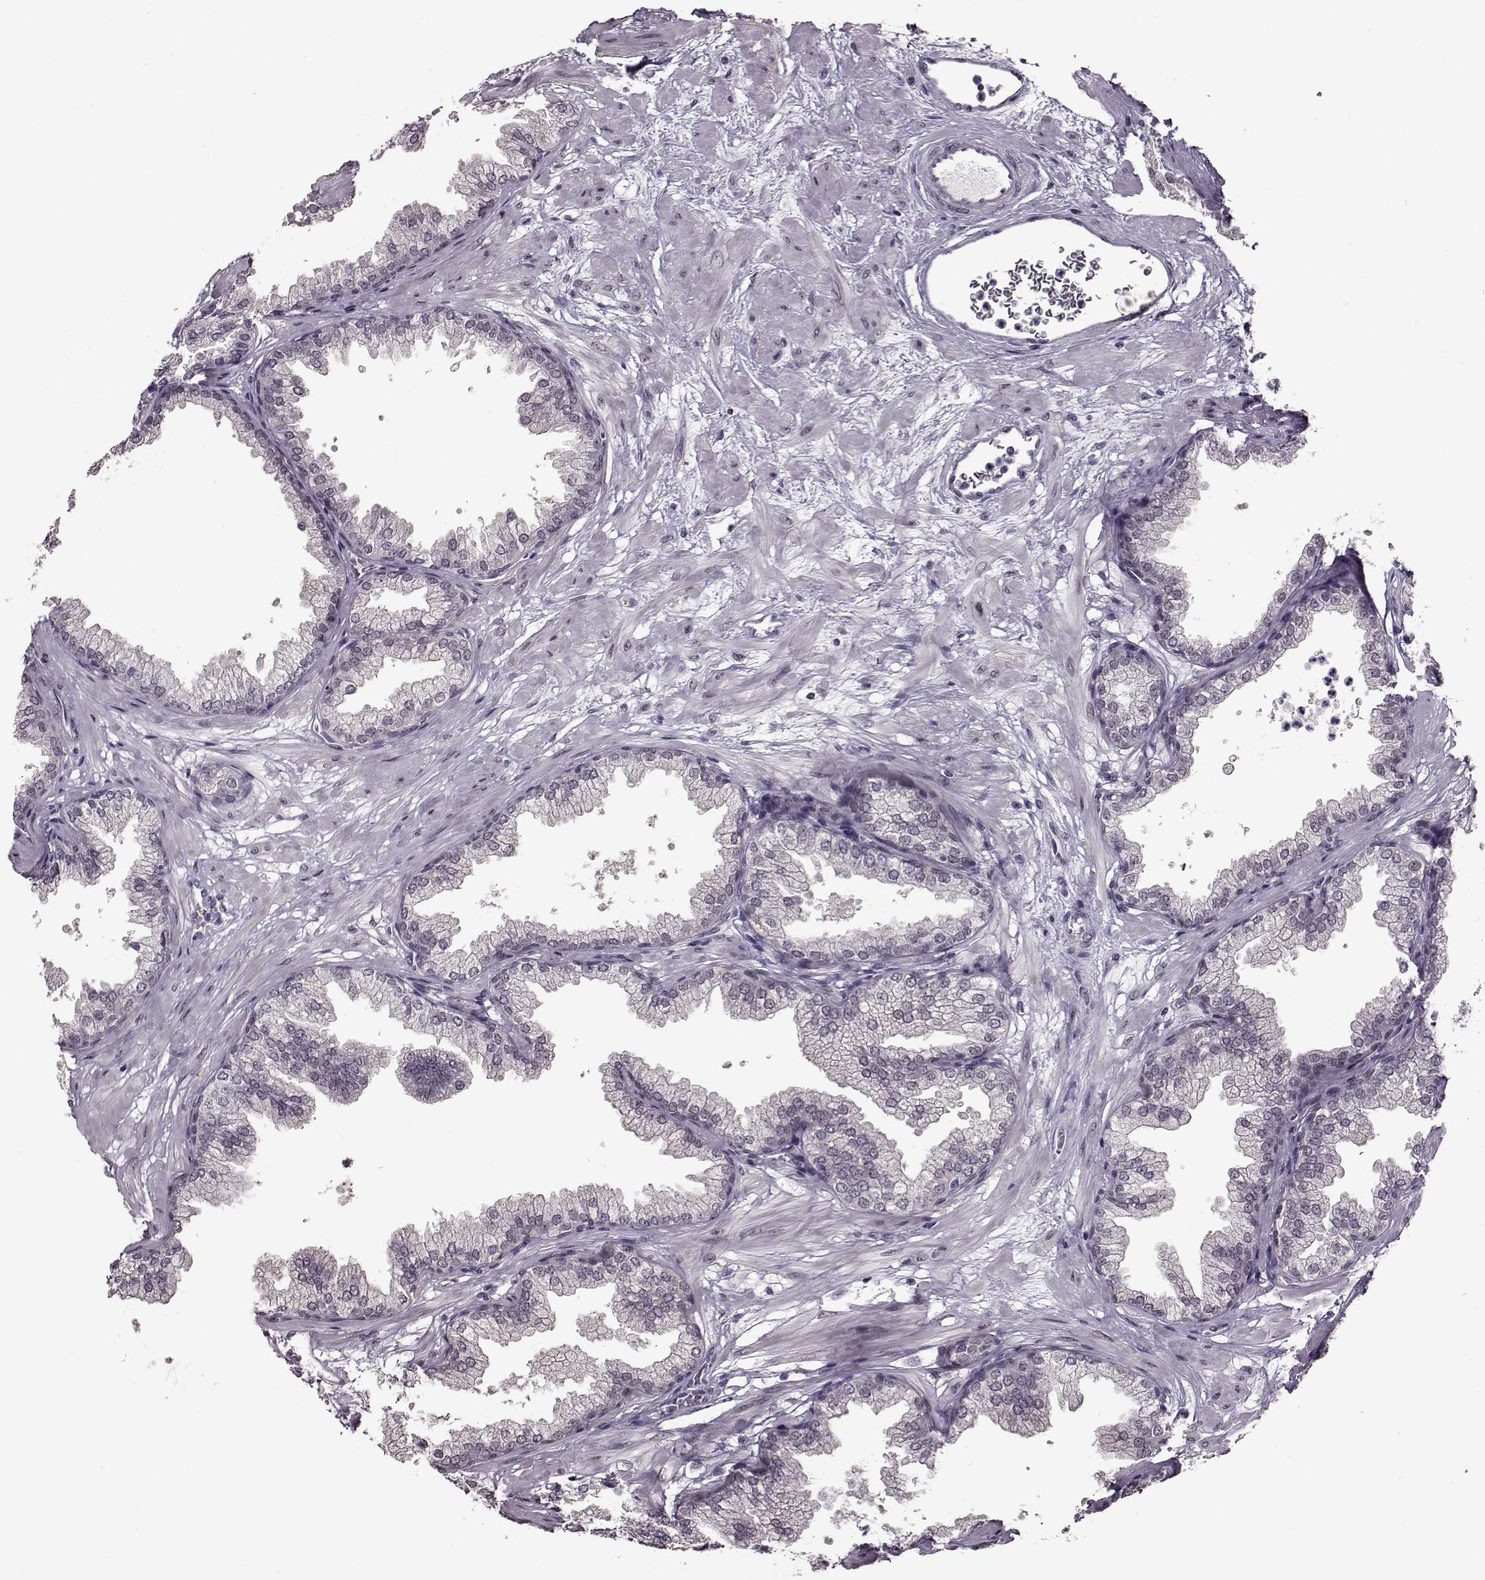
{"staining": {"intensity": "negative", "quantity": "none", "location": "none"}, "tissue": "prostate", "cell_type": "Glandular cells", "image_type": "normal", "snomed": [{"axis": "morphology", "description": "Normal tissue, NOS"}, {"axis": "topography", "description": "Prostate"}], "caption": "There is no significant staining in glandular cells of prostate. (DAB immunohistochemistry, high magnification).", "gene": "STX1A", "patient": {"sex": "male", "age": 37}}